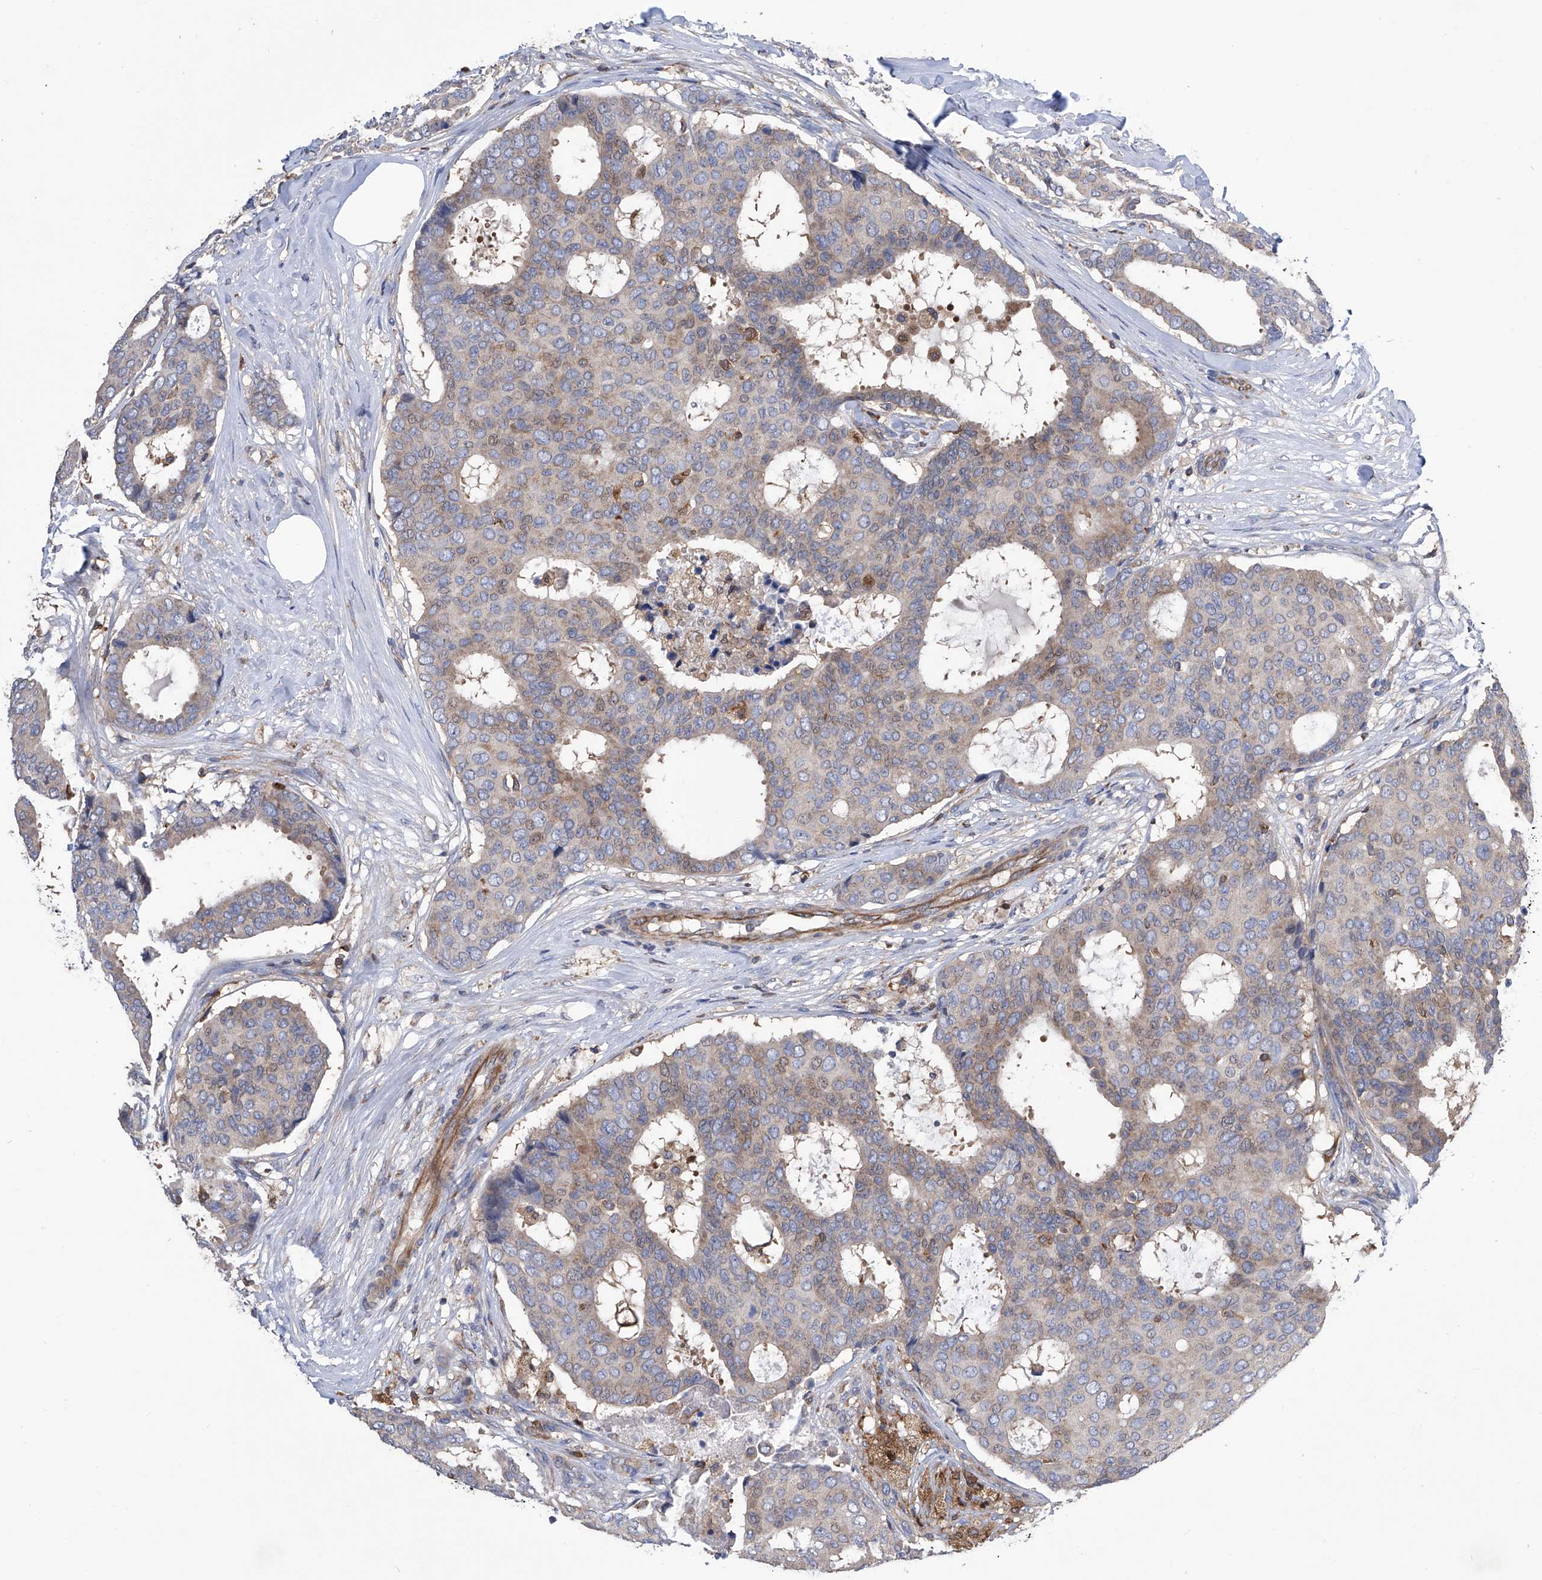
{"staining": {"intensity": "weak", "quantity": "25%-75%", "location": "cytoplasmic/membranous"}, "tissue": "breast cancer", "cell_type": "Tumor cells", "image_type": "cancer", "snomed": [{"axis": "morphology", "description": "Duct carcinoma"}, {"axis": "topography", "description": "Breast"}], "caption": "Immunohistochemistry (IHC) (DAB) staining of human breast intraductal carcinoma exhibits weak cytoplasmic/membranous protein positivity in about 25%-75% of tumor cells. The protein of interest is stained brown, and the nuclei are stained in blue (DAB IHC with brightfield microscopy, high magnification).", "gene": "SPATA20", "patient": {"sex": "female", "age": 75}}